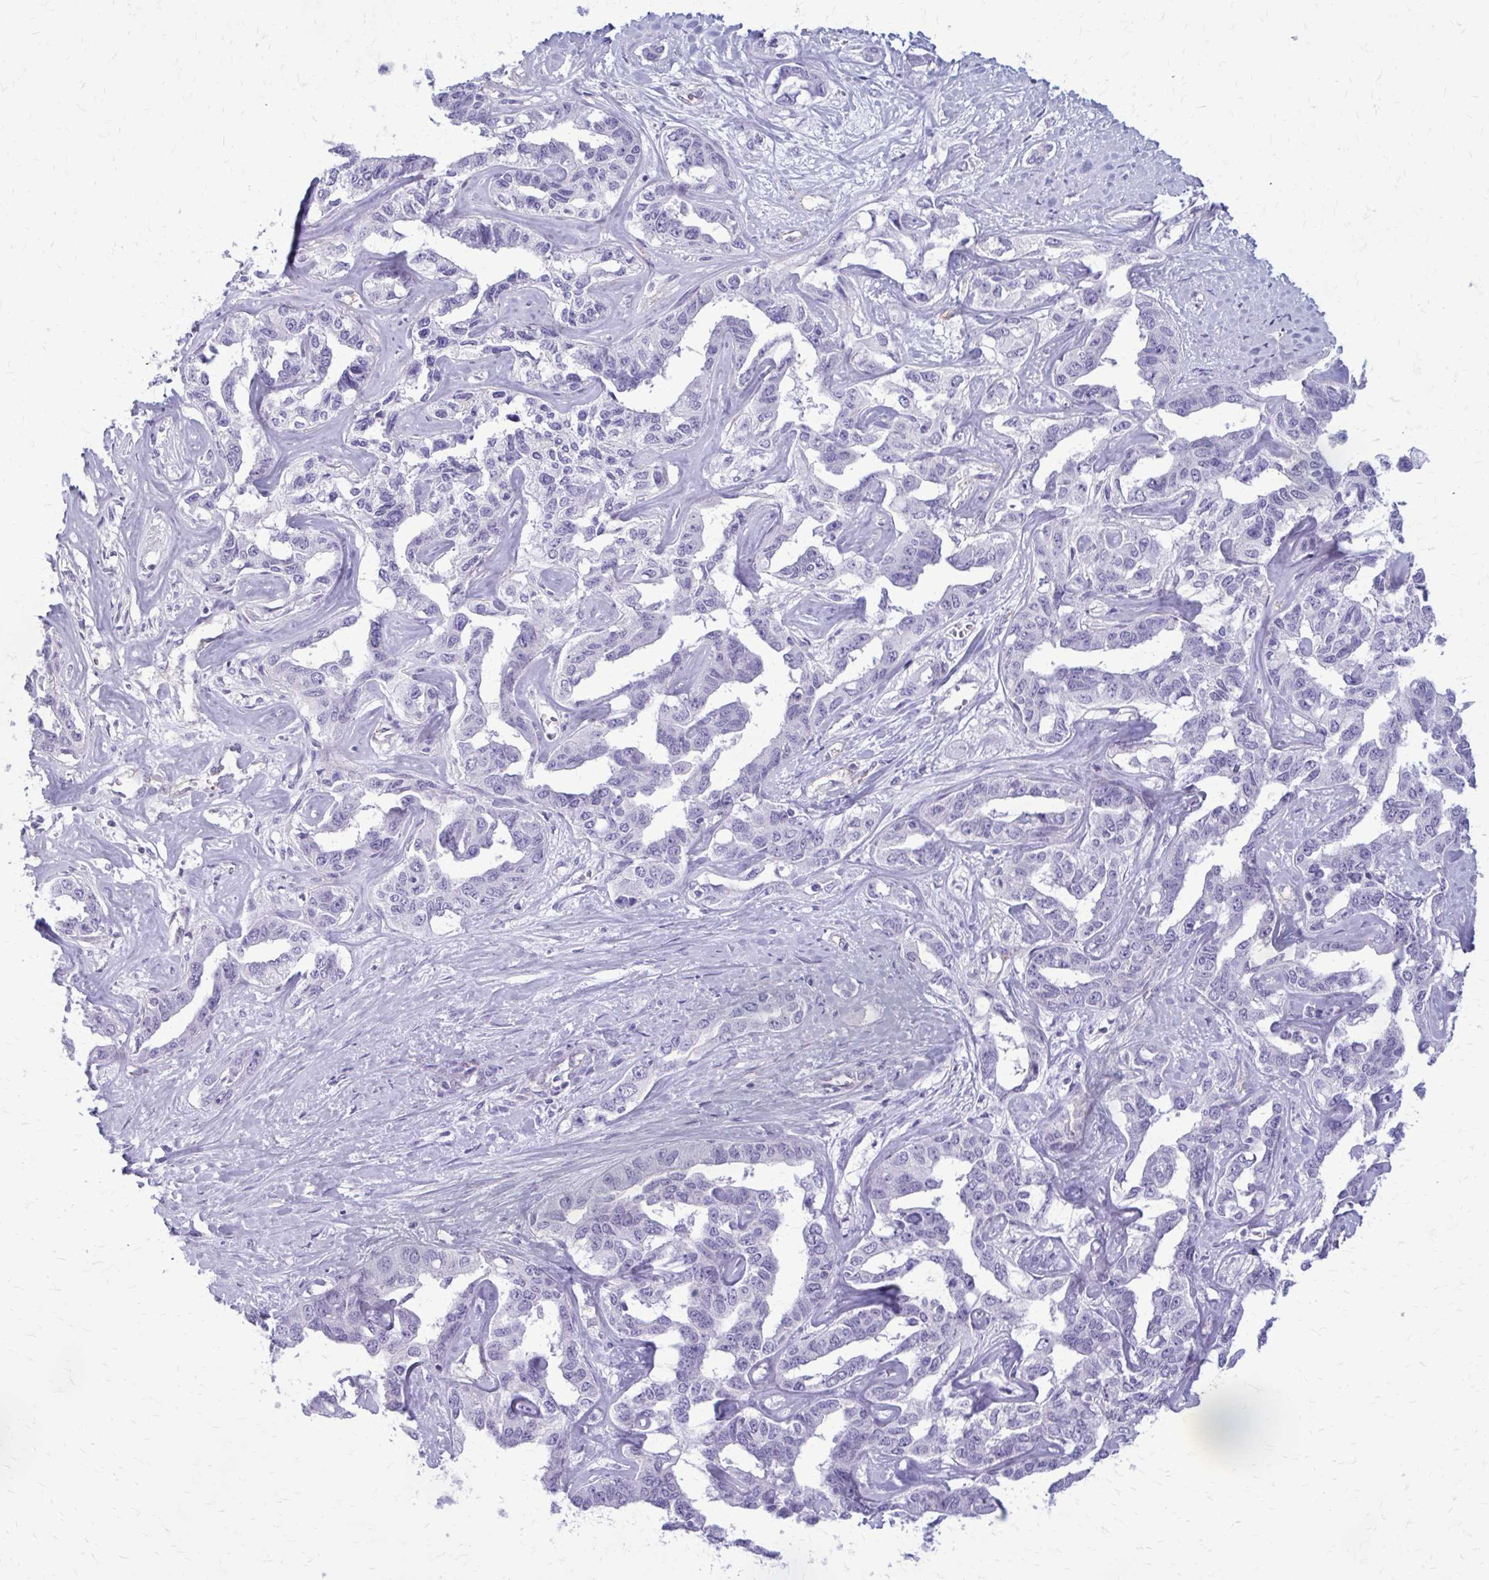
{"staining": {"intensity": "negative", "quantity": "none", "location": "none"}, "tissue": "liver cancer", "cell_type": "Tumor cells", "image_type": "cancer", "snomed": [{"axis": "morphology", "description": "Cholangiocarcinoma"}, {"axis": "topography", "description": "Liver"}], "caption": "IHC histopathology image of neoplastic tissue: liver cancer stained with DAB (3,3'-diaminobenzidine) exhibits no significant protein positivity in tumor cells. The staining was performed using DAB to visualize the protein expression in brown, while the nuclei were stained in blue with hematoxylin (Magnification: 20x).", "gene": "CASQ2", "patient": {"sex": "male", "age": 59}}